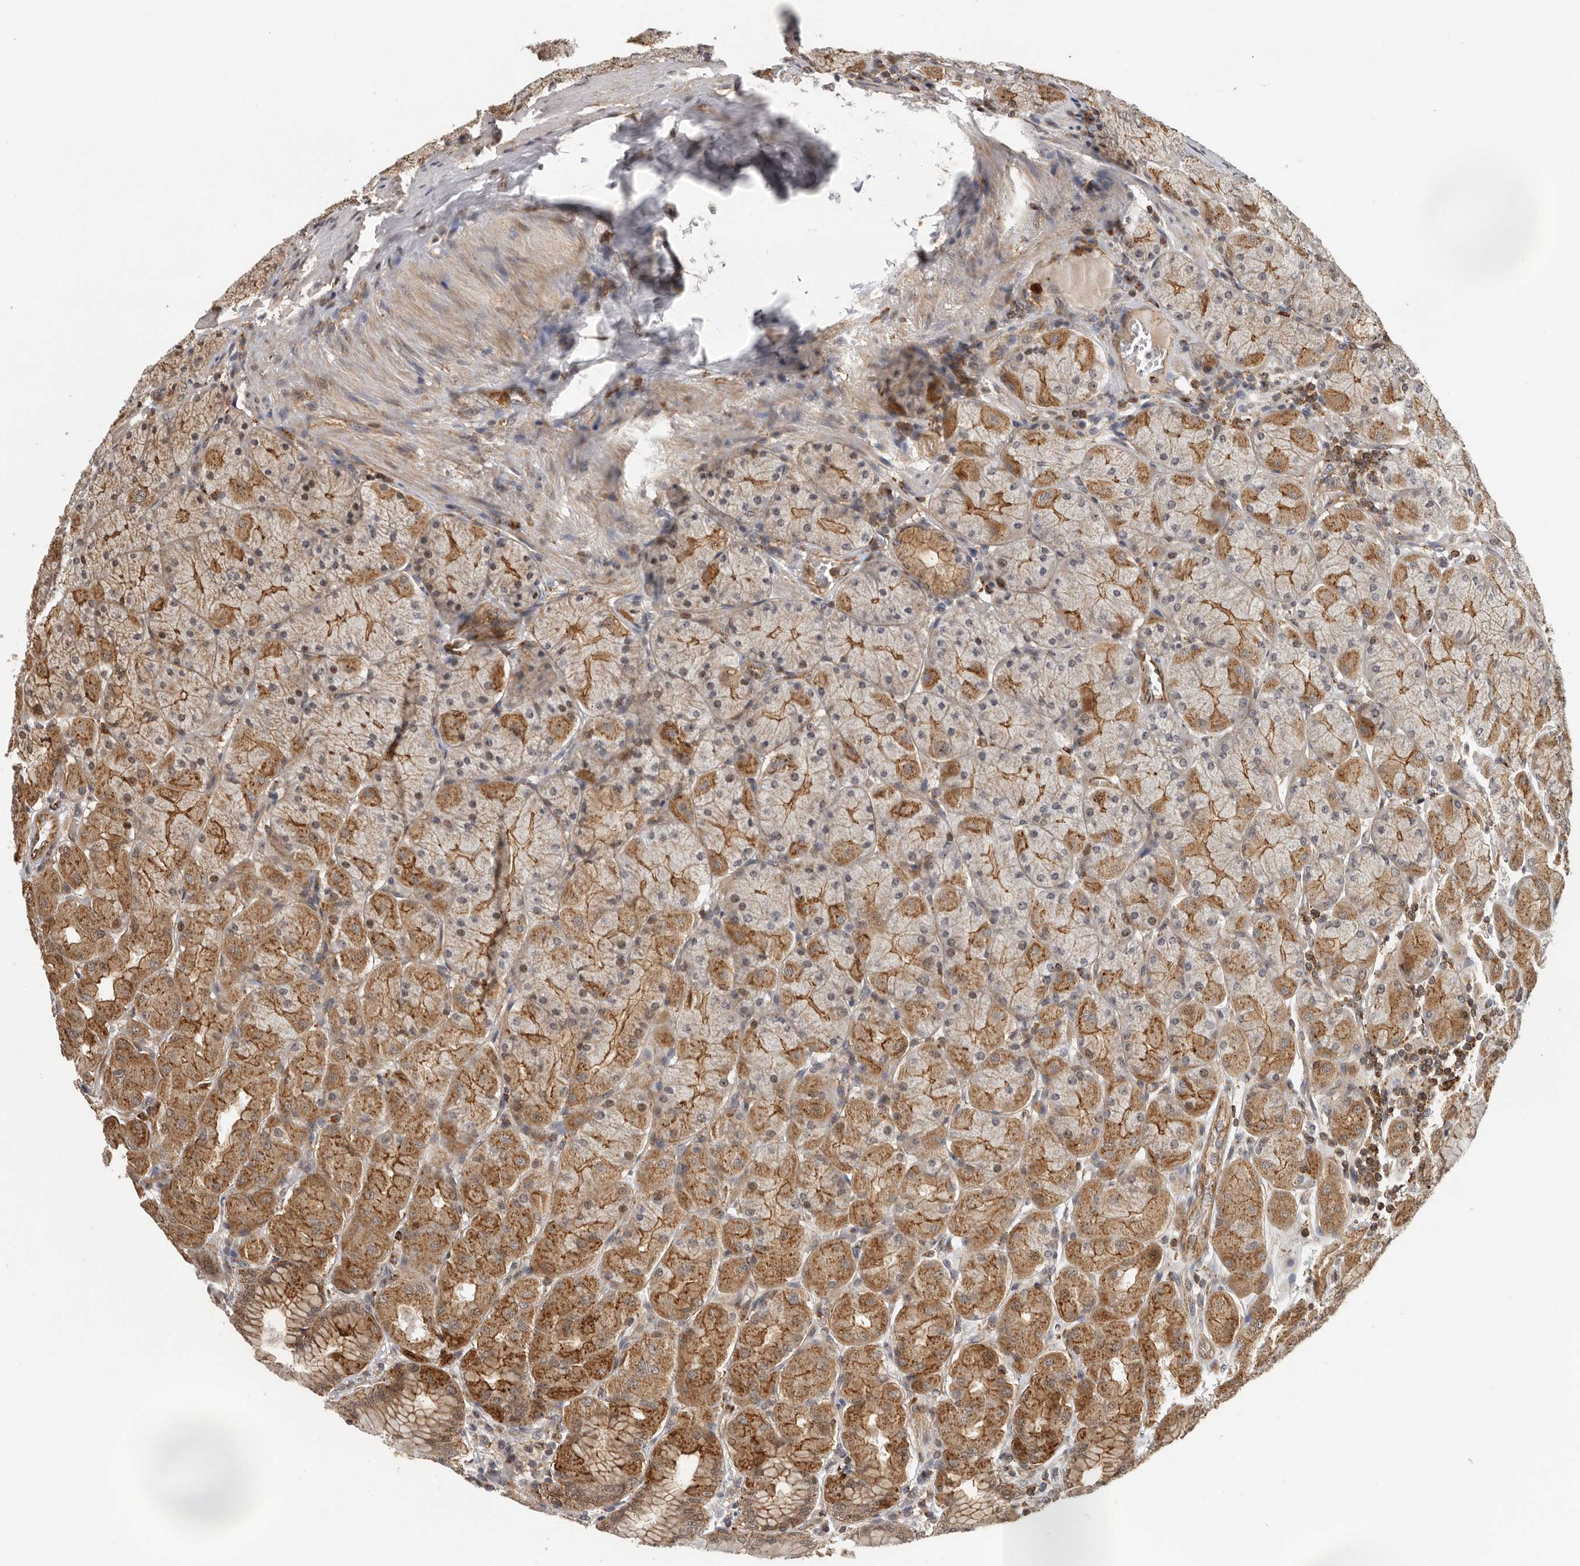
{"staining": {"intensity": "moderate", "quantity": "25%-75%", "location": "cytoplasmic/membranous"}, "tissue": "stomach", "cell_type": "Glandular cells", "image_type": "normal", "snomed": [{"axis": "morphology", "description": "Normal tissue, NOS"}, {"axis": "topography", "description": "Stomach, upper"}], "caption": "Approximately 25%-75% of glandular cells in benign human stomach demonstrate moderate cytoplasmic/membranous protein staining as visualized by brown immunohistochemical staining.", "gene": "RNF157", "patient": {"sex": "female", "age": 56}}